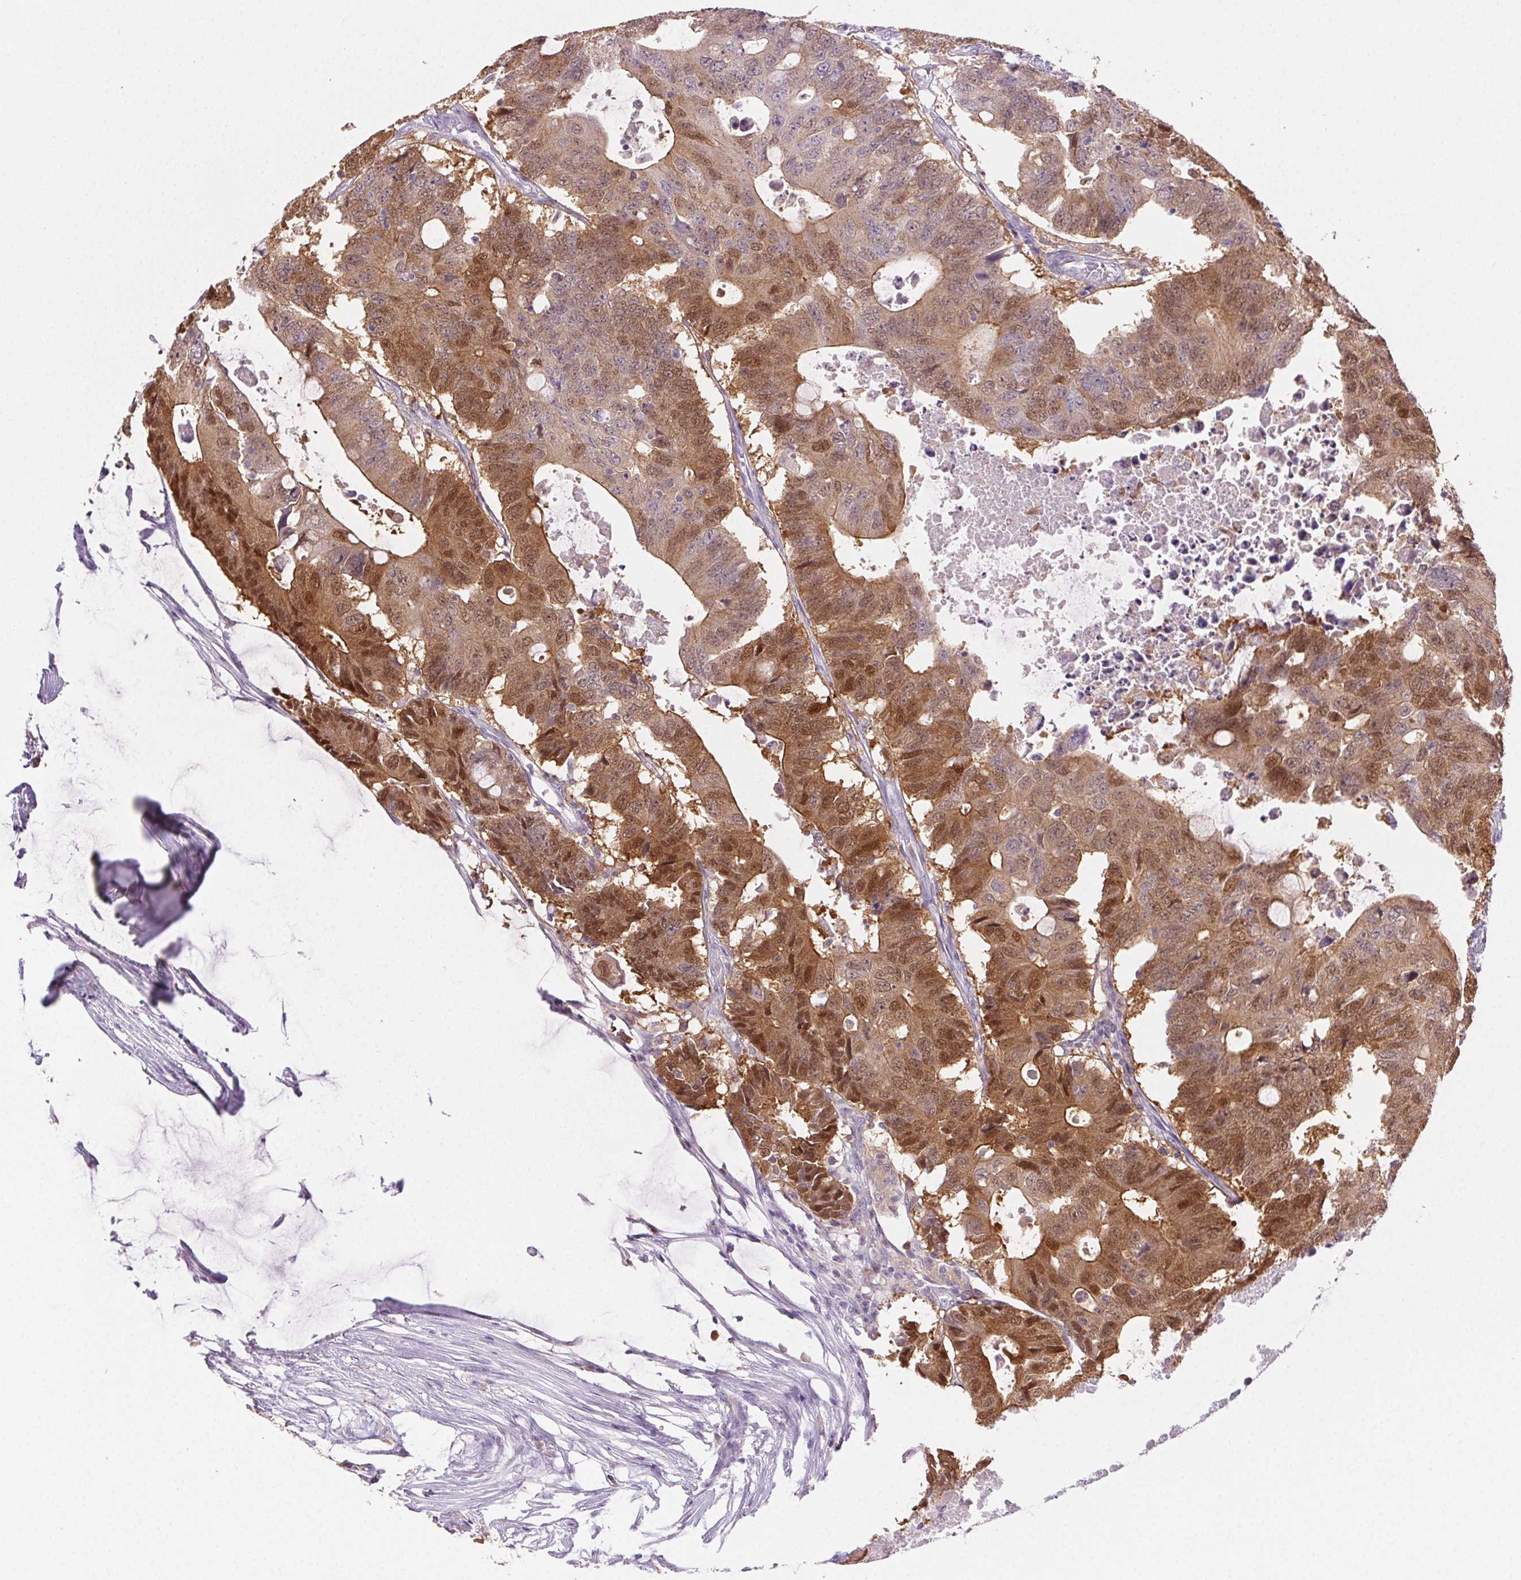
{"staining": {"intensity": "strong", "quantity": "25%-75%", "location": "cytoplasmic/membranous,nuclear"}, "tissue": "colorectal cancer", "cell_type": "Tumor cells", "image_type": "cancer", "snomed": [{"axis": "morphology", "description": "Adenocarcinoma, NOS"}, {"axis": "topography", "description": "Colon"}], "caption": "A histopathology image of colorectal cancer stained for a protein exhibits strong cytoplasmic/membranous and nuclear brown staining in tumor cells.", "gene": "TMEM45A", "patient": {"sex": "male", "age": 71}}